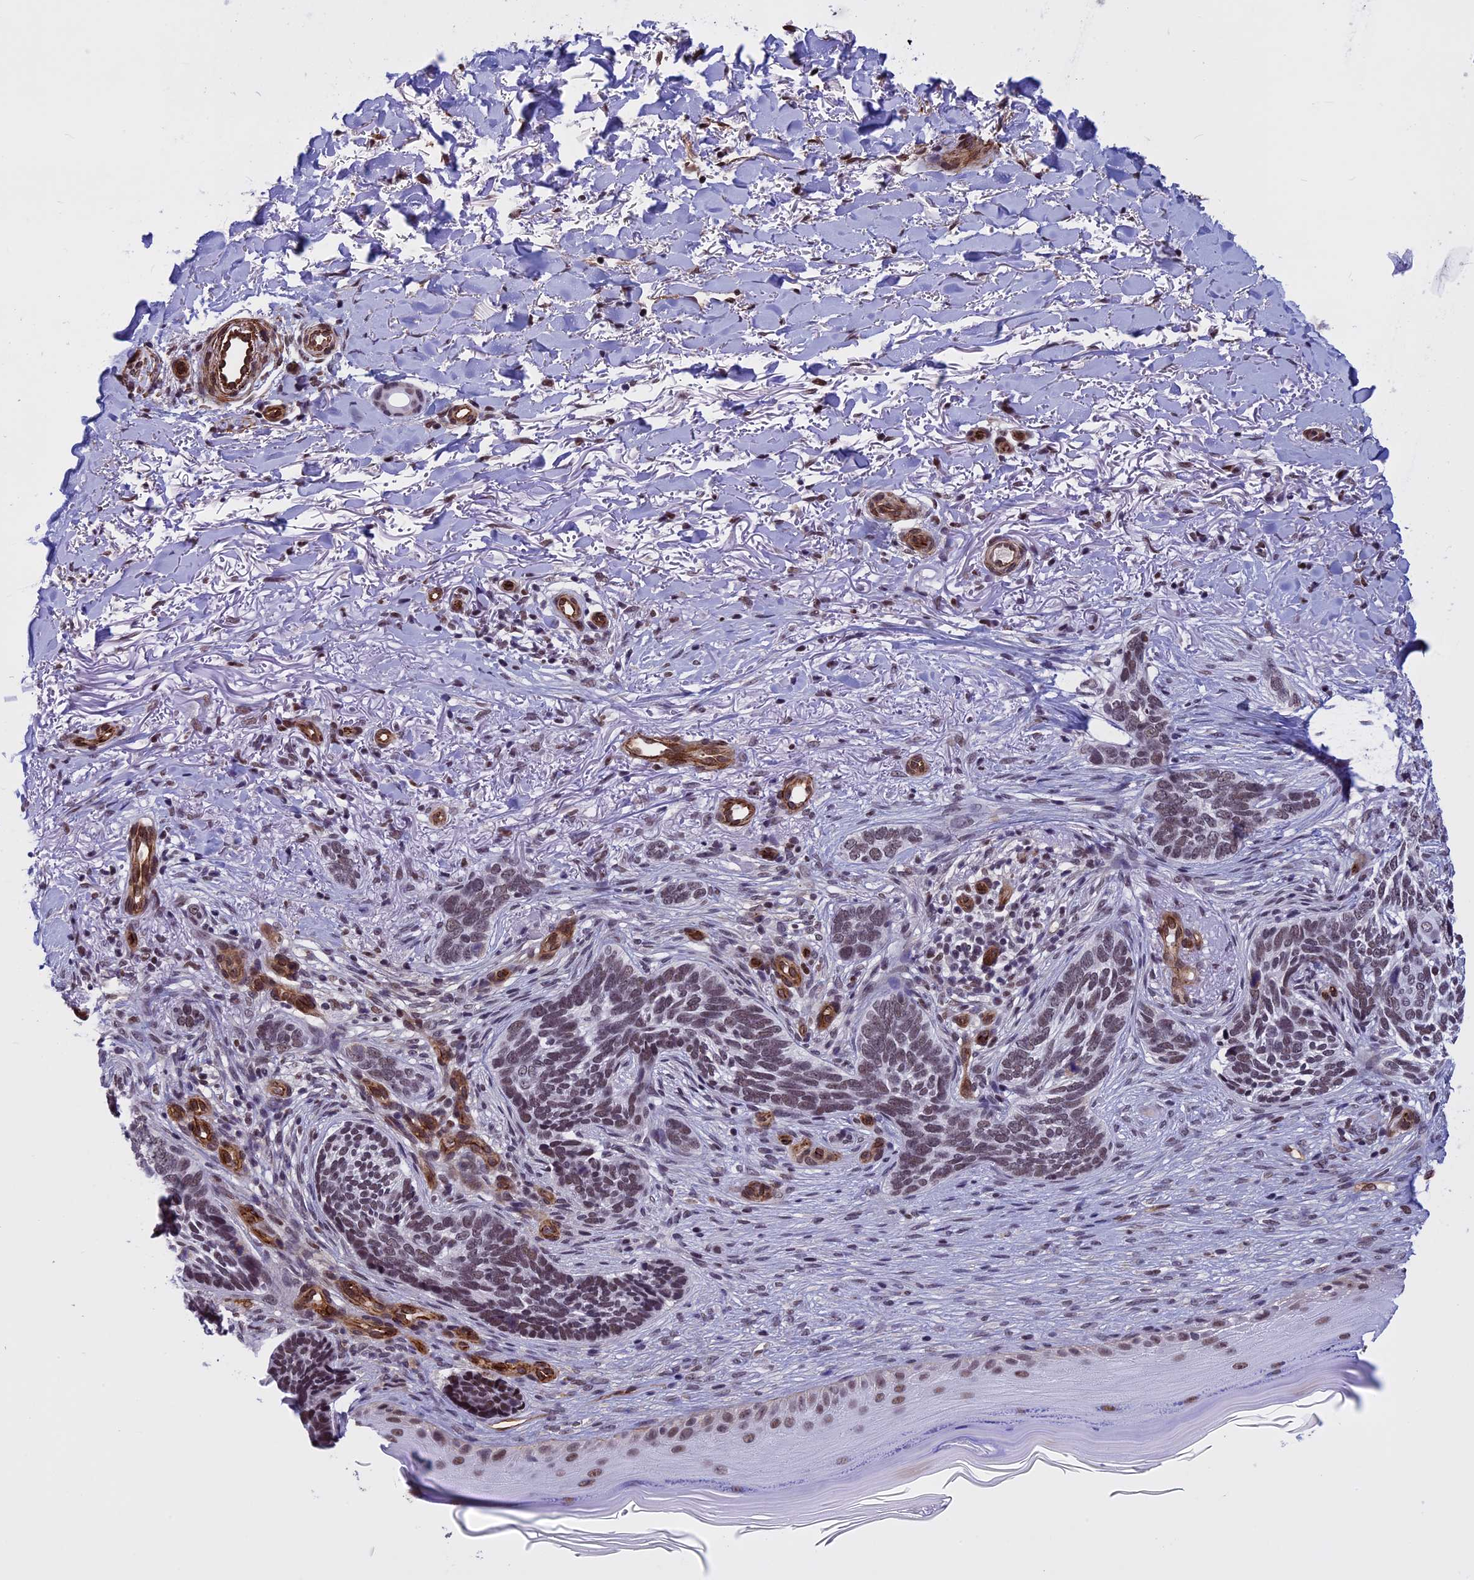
{"staining": {"intensity": "weak", "quantity": ">75%", "location": "nuclear"}, "tissue": "skin cancer", "cell_type": "Tumor cells", "image_type": "cancer", "snomed": [{"axis": "morphology", "description": "Normal tissue, NOS"}, {"axis": "morphology", "description": "Basal cell carcinoma"}, {"axis": "topography", "description": "Skin"}], "caption": "Tumor cells display weak nuclear expression in approximately >75% of cells in skin cancer (basal cell carcinoma). (DAB (3,3'-diaminobenzidine) IHC, brown staining for protein, blue staining for nuclei).", "gene": "NIPBL", "patient": {"sex": "female", "age": 67}}